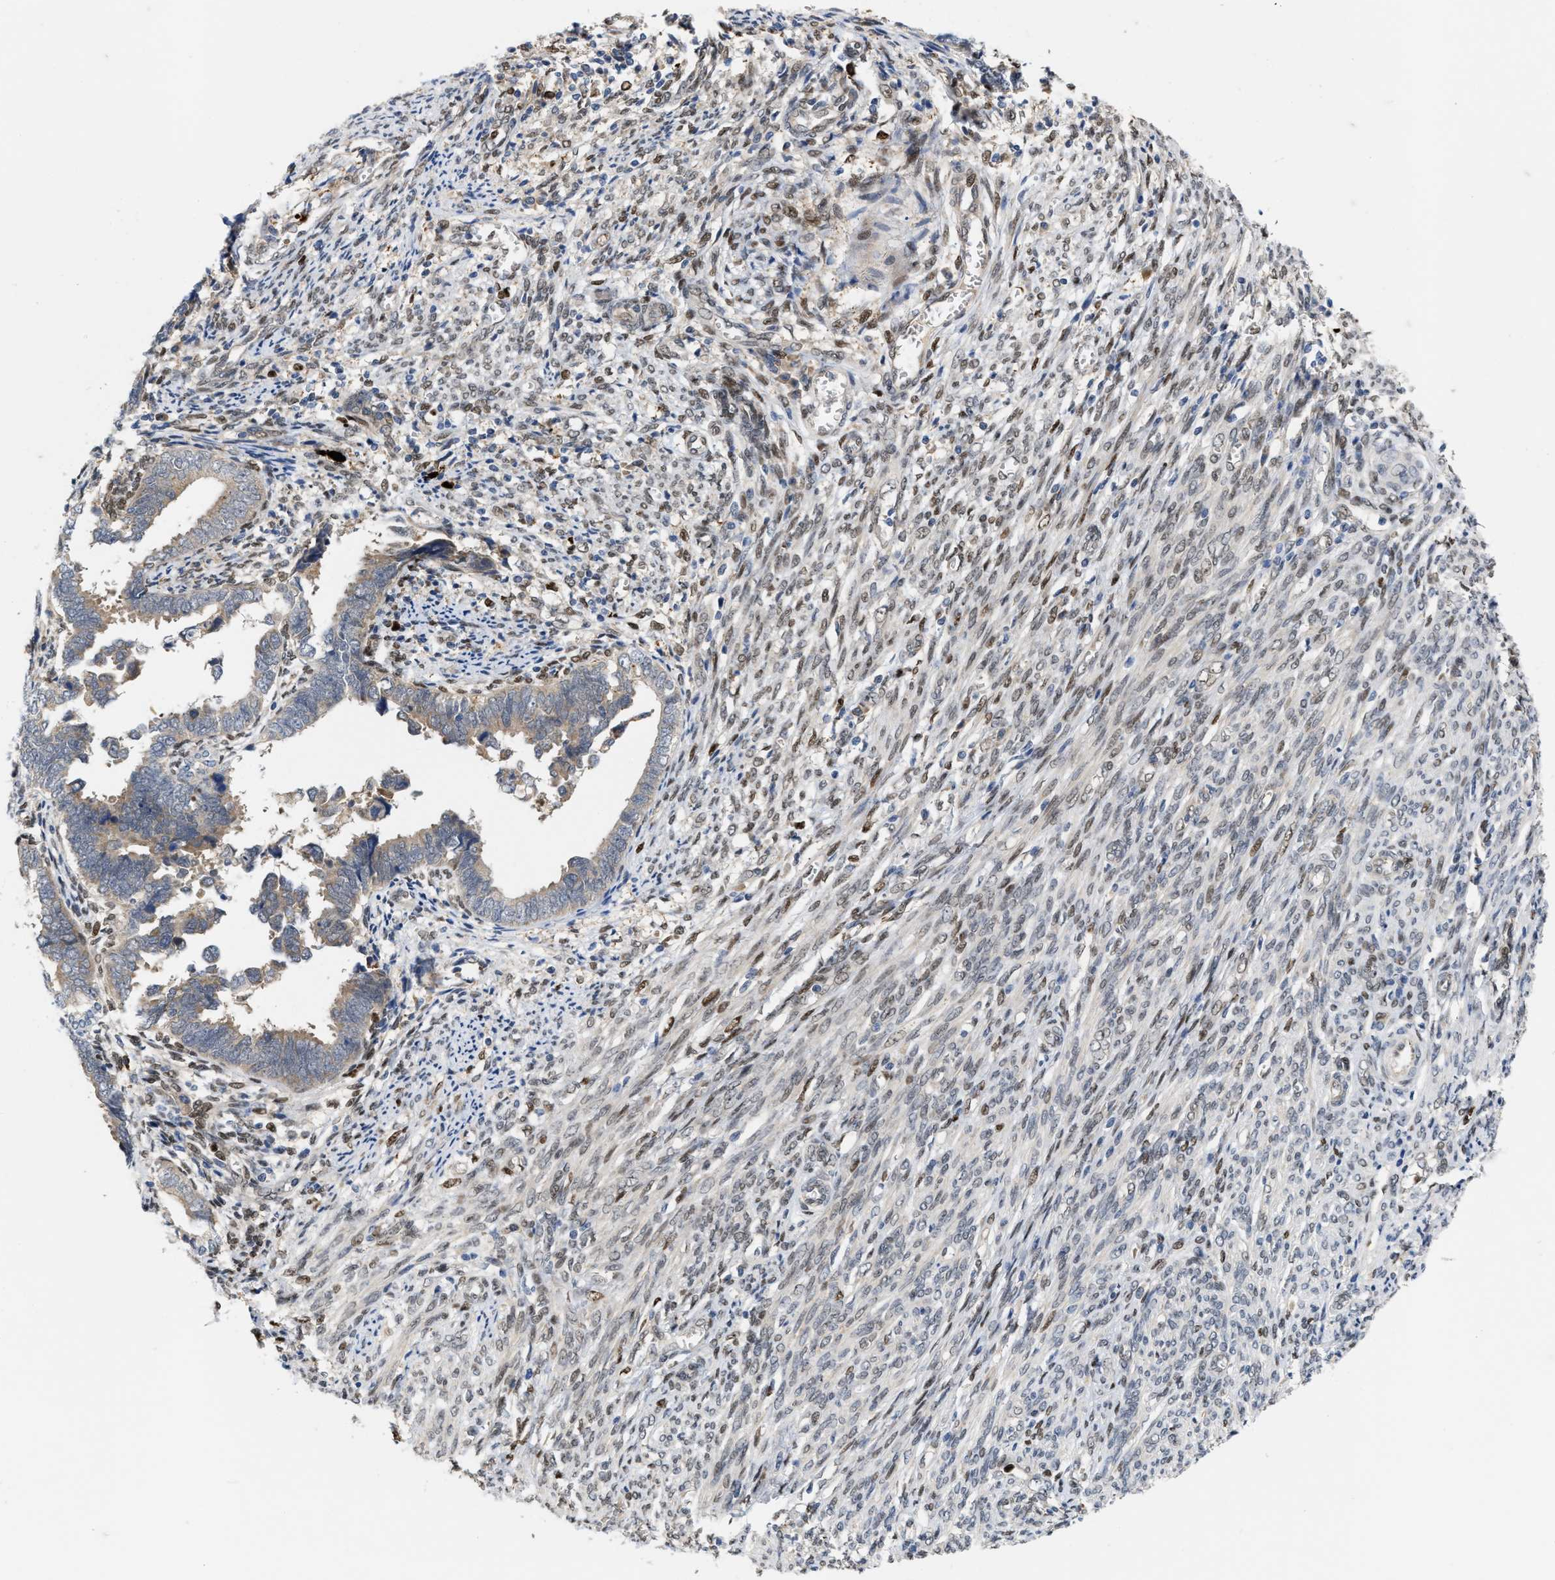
{"staining": {"intensity": "moderate", "quantity": ">75%", "location": "cytoplasmic/membranous"}, "tissue": "endometrial cancer", "cell_type": "Tumor cells", "image_type": "cancer", "snomed": [{"axis": "morphology", "description": "Adenocarcinoma, NOS"}, {"axis": "topography", "description": "Endometrium"}], "caption": "IHC histopathology image of neoplastic tissue: human adenocarcinoma (endometrial) stained using immunohistochemistry (IHC) exhibits medium levels of moderate protein expression localized specifically in the cytoplasmic/membranous of tumor cells, appearing as a cytoplasmic/membranous brown color.", "gene": "TCF4", "patient": {"sex": "female", "age": 75}}